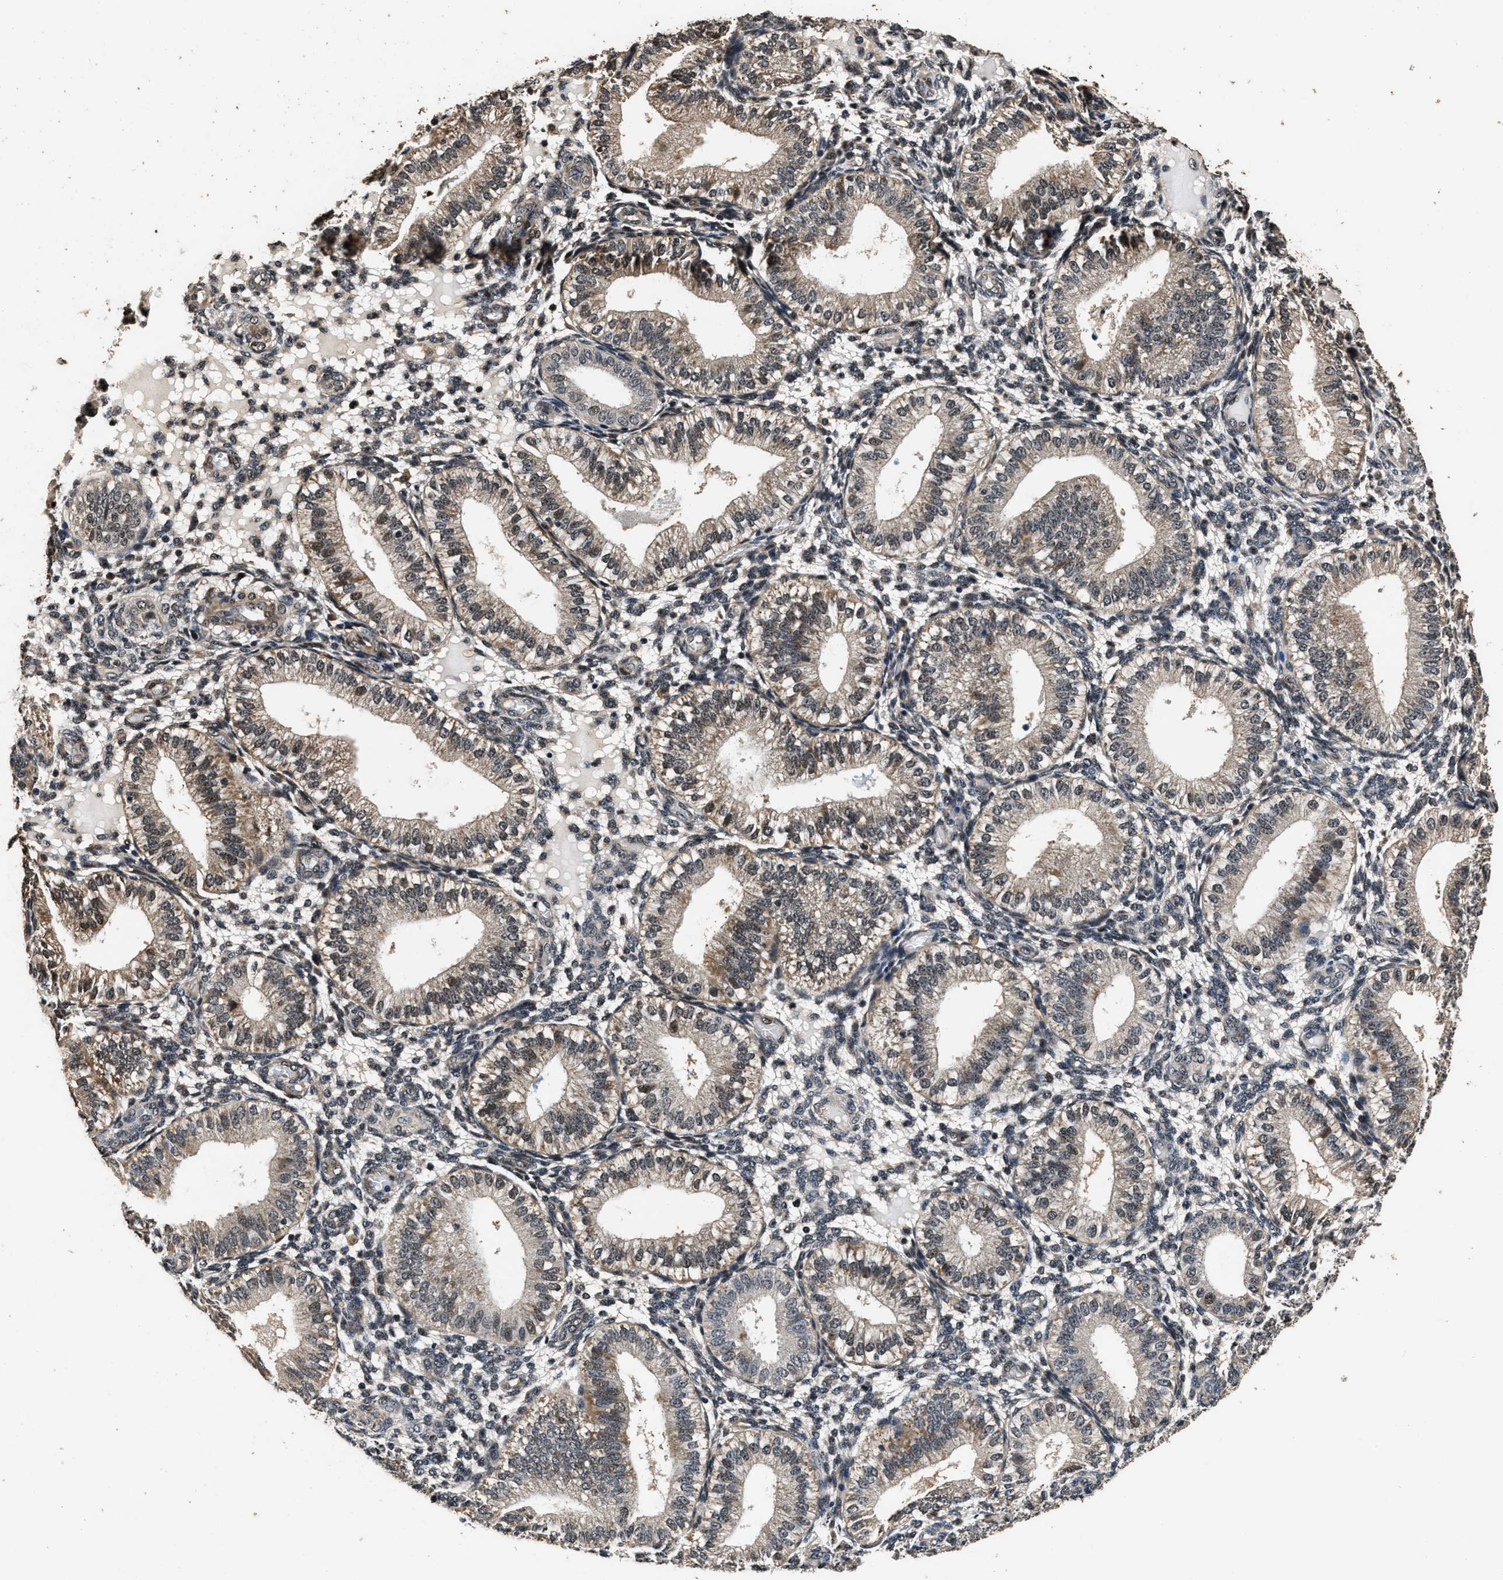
{"staining": {"intensity": "weak", "quantity": "25%-75%", "location": "nuclear"}, "tissue": "endometrium", "cell_type": "Cells in endometrial stroma", "image_type": "normal", "snomed": [{"axis": "morphology", "description": "Normal tissue, NOS"}, {"axis": "topography", "description": "Endometrium"}], "caption": "Brown immunohistochemical staining in unremarkable human endometrium demonstrates weak nuclear expression in approximately 25%-75% of cells in endometrial stroma.", "gene": "CSTF1", "patient": {"sex": "female", "age": 39}}